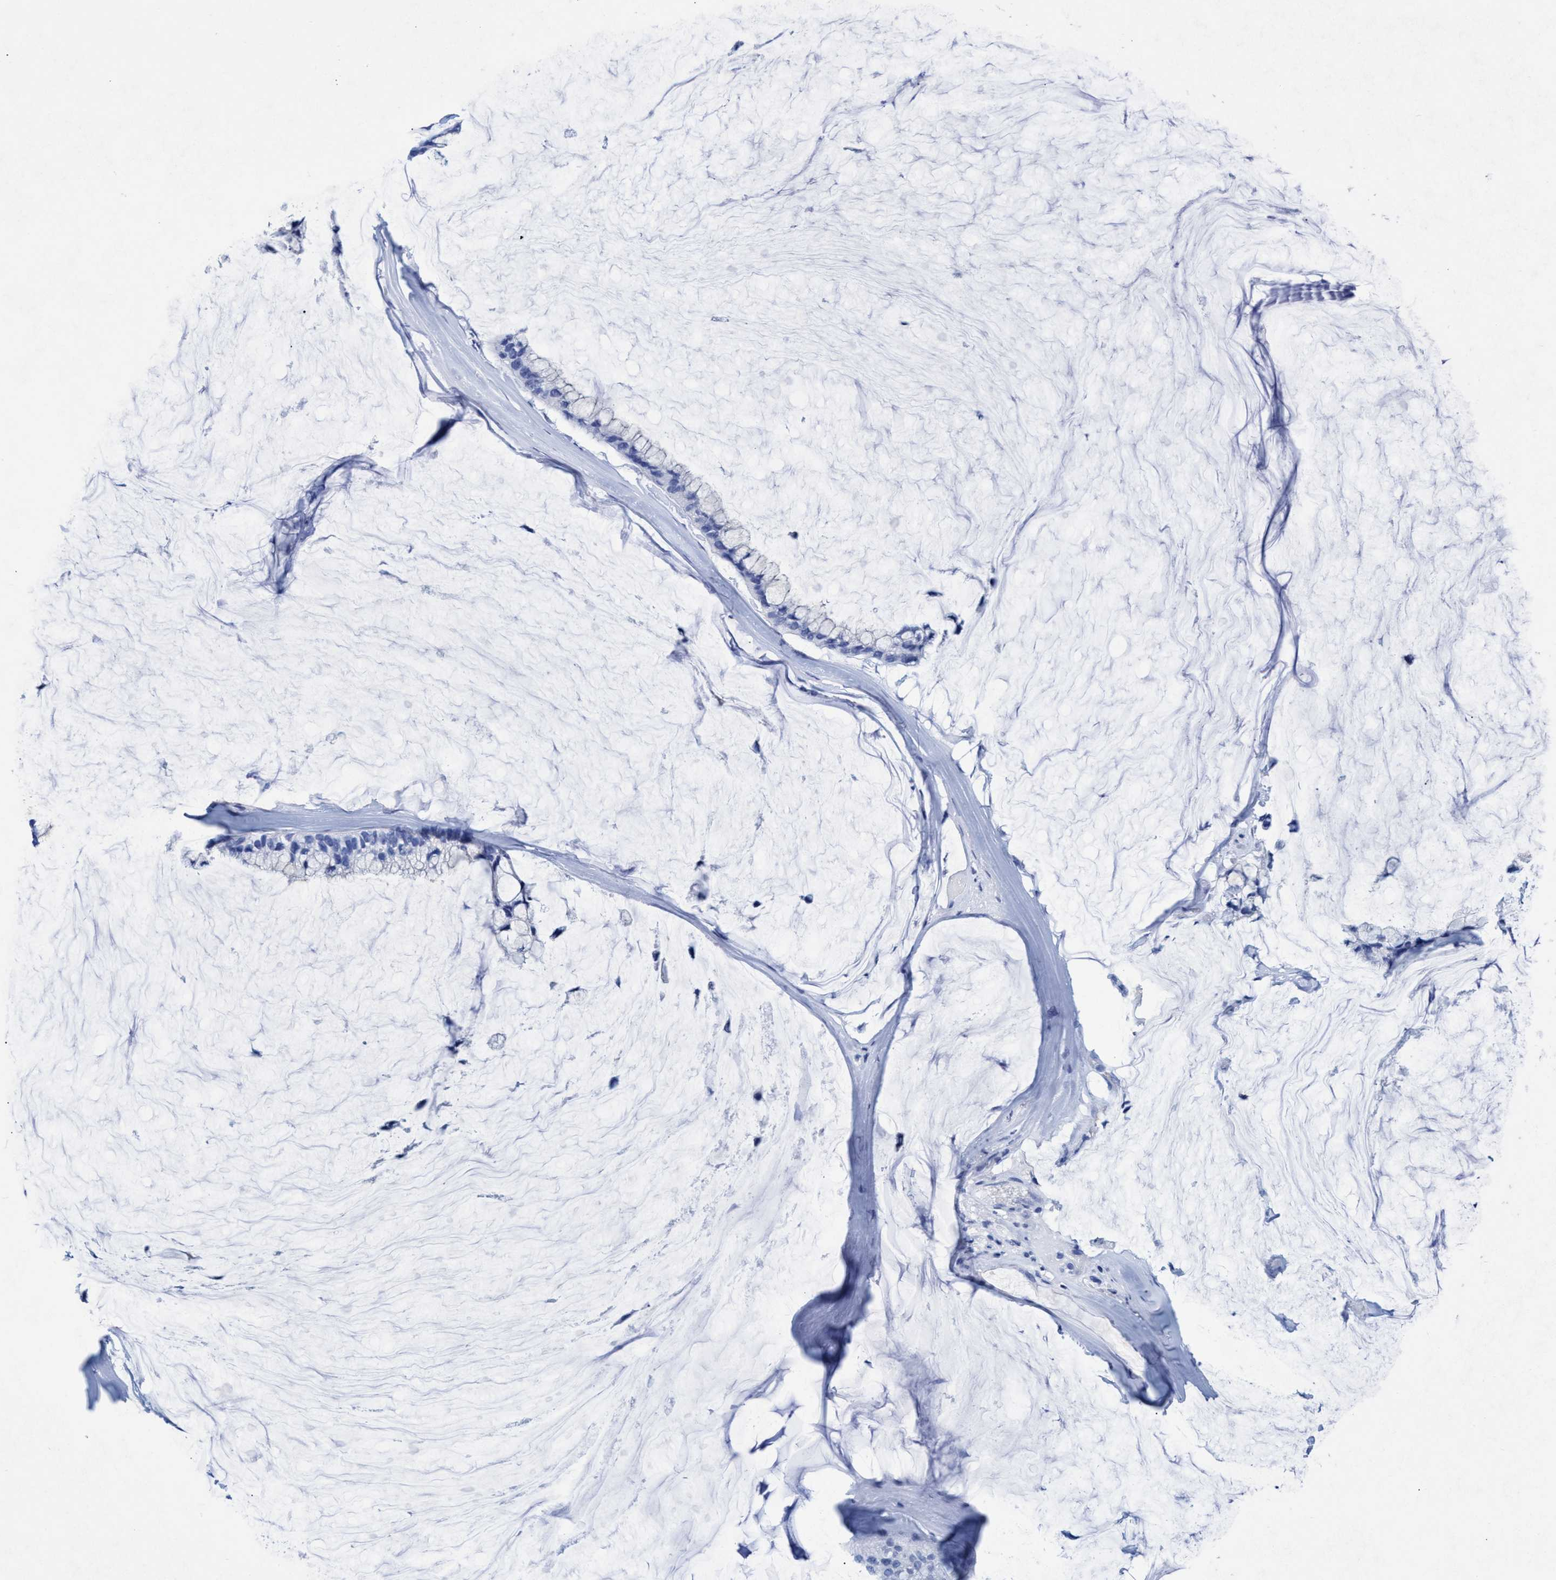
{"staining": {"intensity": "negative", "quantity": "none", "location": "none"}, "tissue": "ovarian cancer", "cell_type": "Tumor cells", "image_type": "cancer", "snomed": [{"axis": "morphology", "description": "Cystadenocarcinoma, mucinous, NOS"}, {"axis": "topography", "description": "Ovary"}], "caption": "The immunohistochemistry histopathology image has no significant expression in tumor cells of ovarian mucinous cystadenocarcinoma tissue.", "gene": "INSL6", "patient": {"sex": "female", "age": 39}}